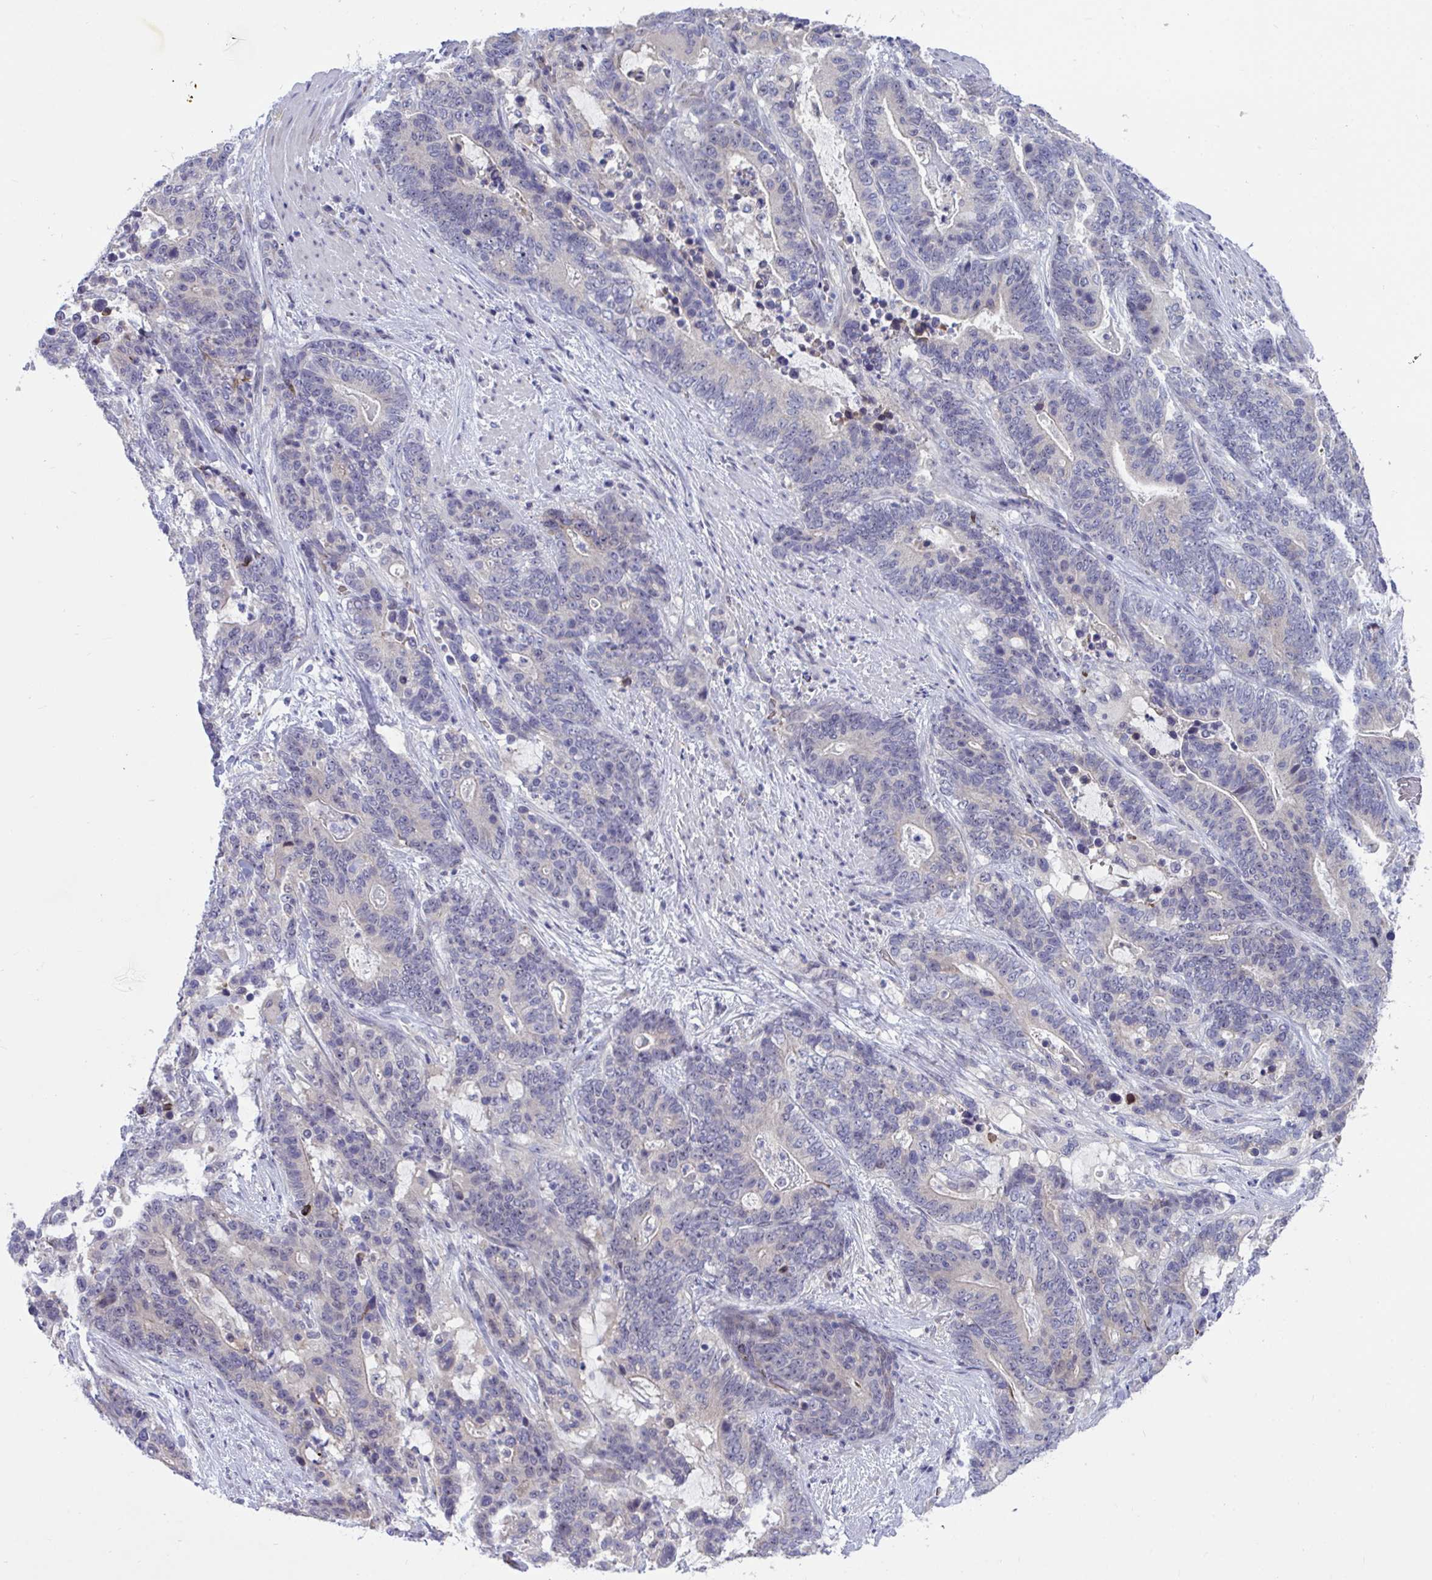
{"staining": {"intensity": "negative", "quantity": "none", "location": "none"}, "tissue": "stomach cancer", "cell_type": "Tumor cells", "image_type": "cancer", "snomed": [{"axis": "morphology", "description": "Normal tissue, NOS"}, {"axis": "morphology", "description": "Adenocarcinoma, NOS"}, {"axis": "topography", "description": "Stomach"}], "caption": "High magnification brightfield microscopy of stomach cancer stained with DAB (3,3'-diaminobenzidine) (brown) and counterstained with hematoxylin (blue): tumor cells show no significant staining. Brightfield microscopy of immunohistochemistry (IHC) stained with DAB (brown) and hematoxylin (blue), captured at high magnification.", "gene": "CENPQ", "patient": {"sex": "female", "age": 64}}